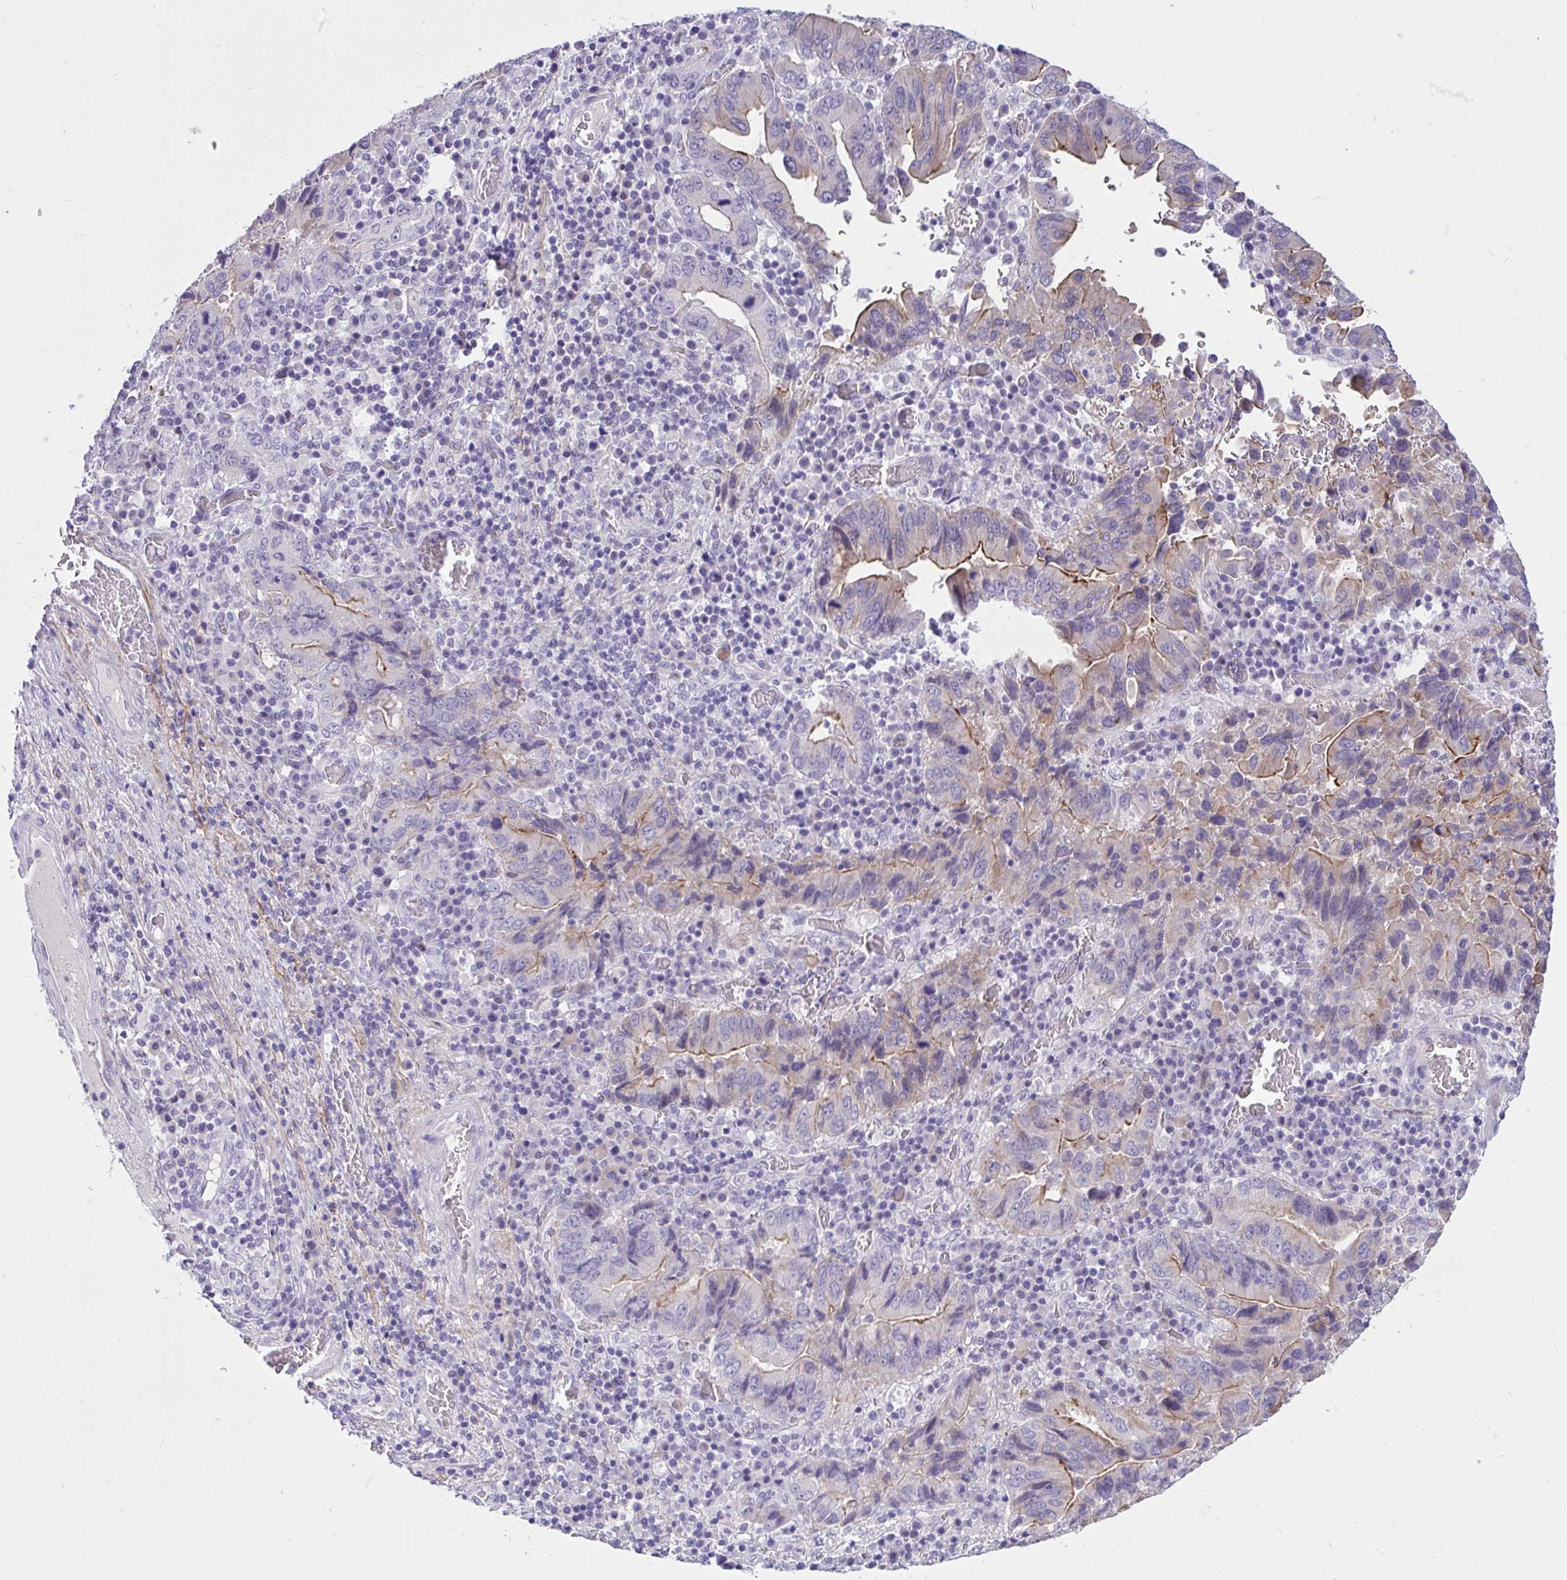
{"staining": {"intensity": "moderate", "quantity": "25%-75%", "location": "cytoplasmic/membranous"}, "tissue": "stomach cancer", "cell_type": "Tumor cells", "image_type": "cancer", "snomed": [{"axis": "morphology", "description": "Adenocarcinoma, NOS"}, {"axis": "topography", "description": "Stomach, upper"}], "caption": "This photomicrograph exhibits adenocarcinoma (stomach) stained with immunohistochemistry (IHC) to label a protein in brown. The cytoplasmic/membranous of tumor cells show moderate positivity for the protein. Nuclei are counter-stained blue.", "gene": "PIGZ", "patient": {"sex": "male", "age": 74}}